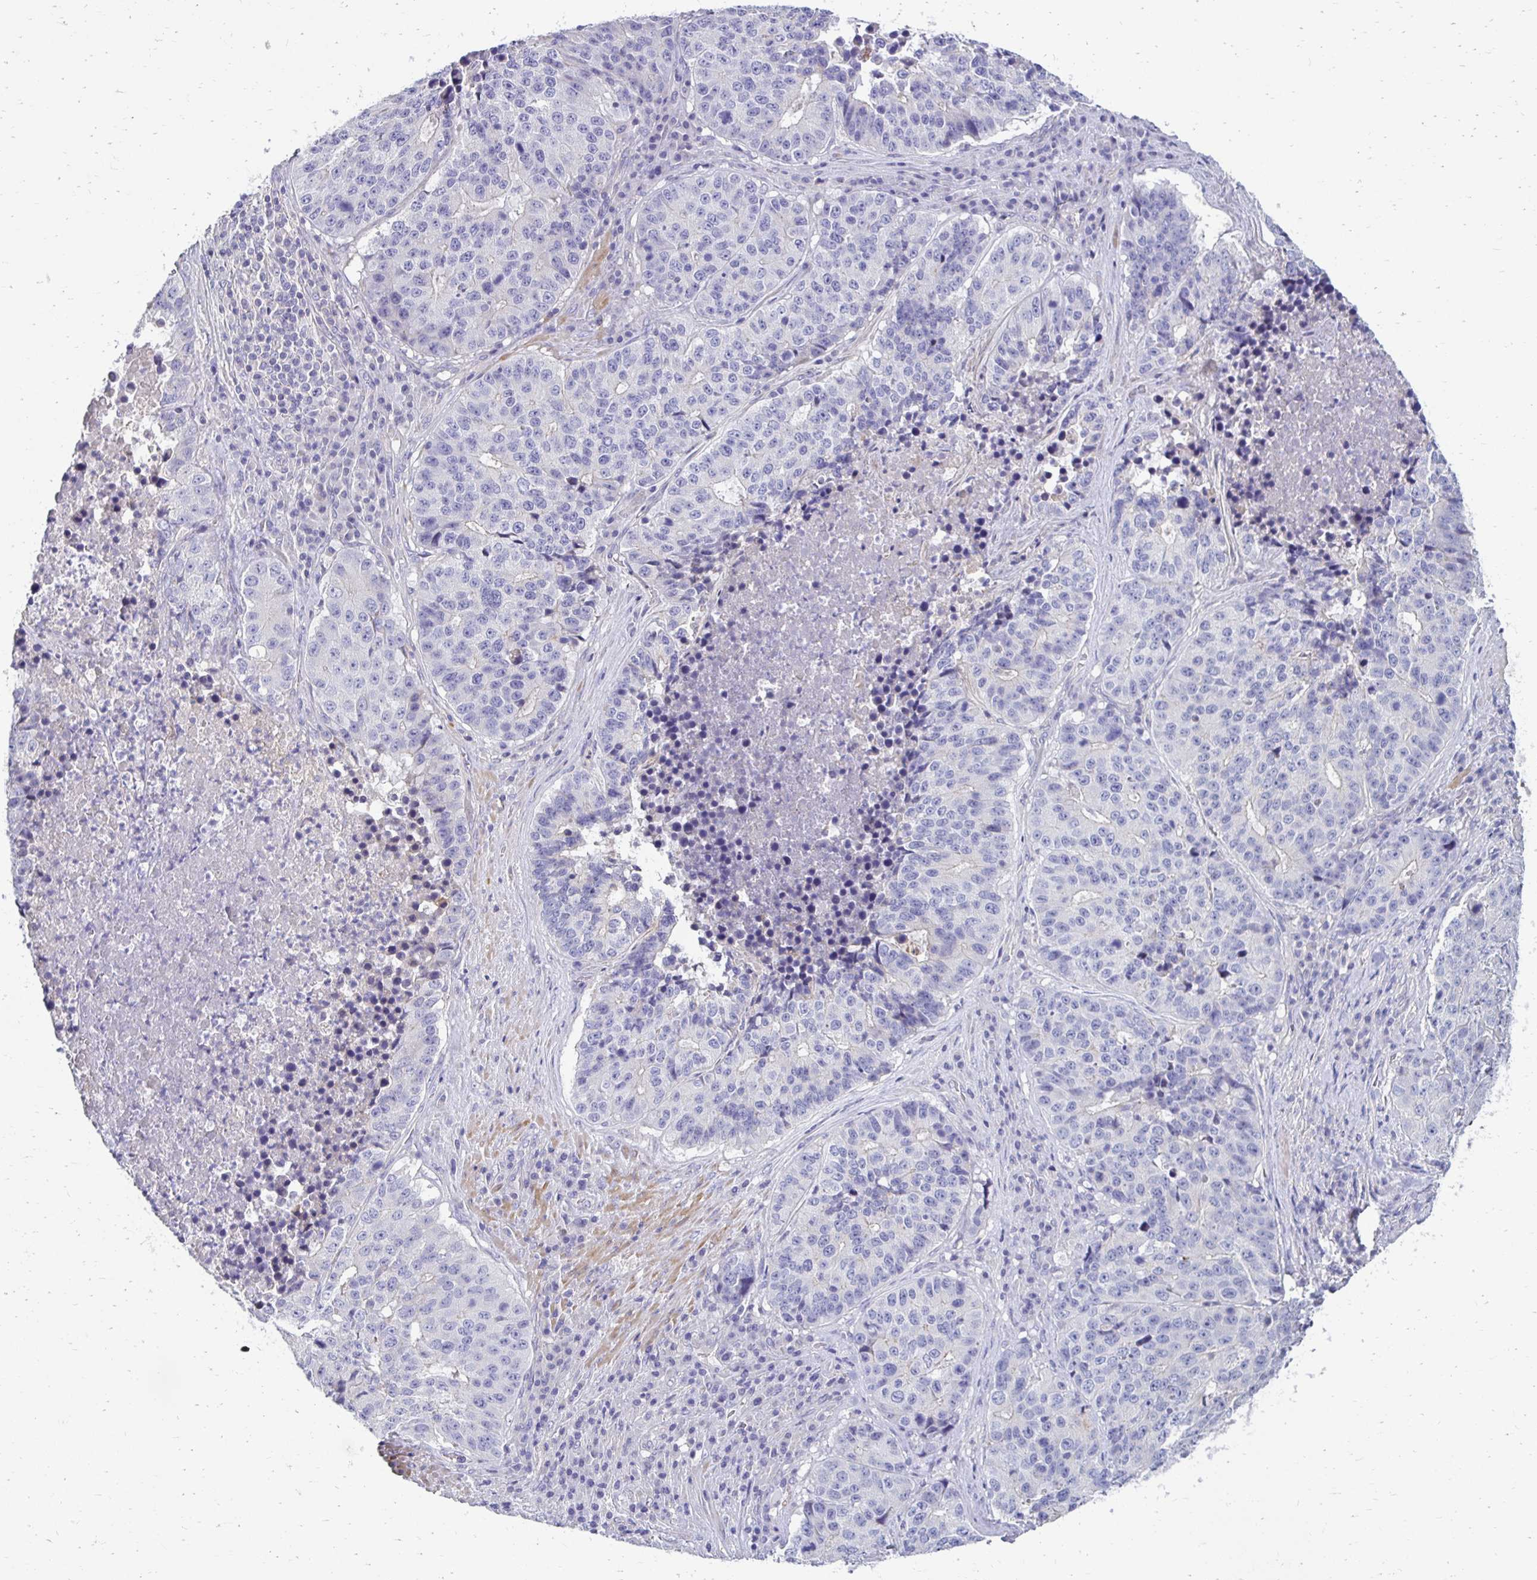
{"staining": {"intensity": "negative", "quantity": "none", "location": "none"}, "tissue": "stomach cancer", "cell_type": "Tumor cells", "image_type": "cancer", "snomed": [{"axis": "morphology", "description": "Adenocarcinoma, NOS"}, {"axis": "topography", "description": "Stomach"}], "caption": "The photomicrograph shows no significant expression in tumor cells of adenocarcinoma (stomach).", "gene": "AKAP6", "patient": {"sex": "male", "age": 71}}